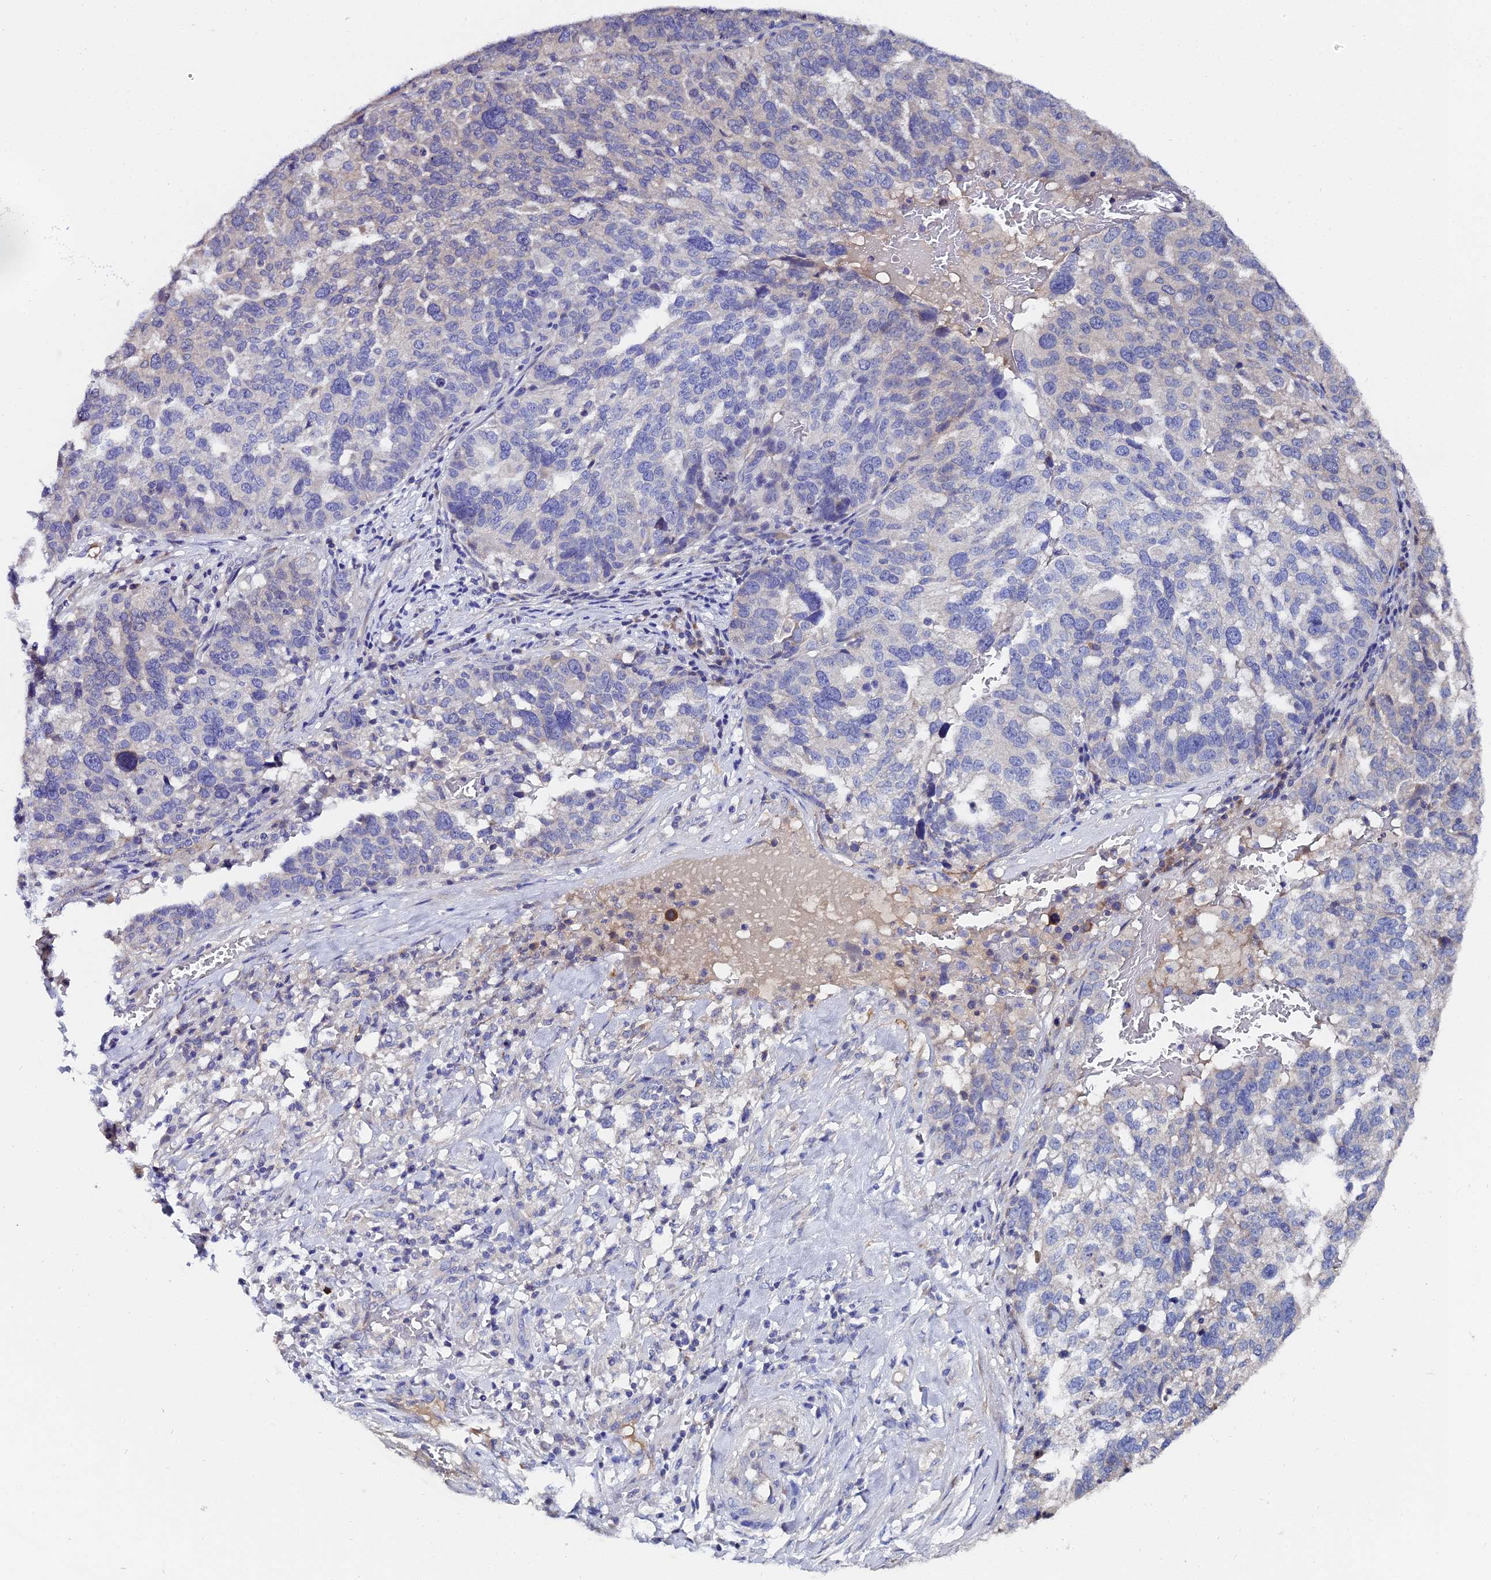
{"staining": {"intensity": "negative", "quantity": "none", "location": "none"}, "tissue": "ovarian cancer", "cell_type": "Tumor cells", "image_type": "cancer", "snomed": [{"axis": "morphology", "description": "Cystadenocarcinoma, serous, NOS"}, {"axis": "topography", "description": "Ovary"}], "caption": "IHC micrograph of human ovarian cancer stained for a protein (brown), which demonstrates no staining in tumor cells. (IHC, brightfield microscopy, high magnification).", "gene": "UBE2L3", "patient": {"sex": "female", "age": 59}}